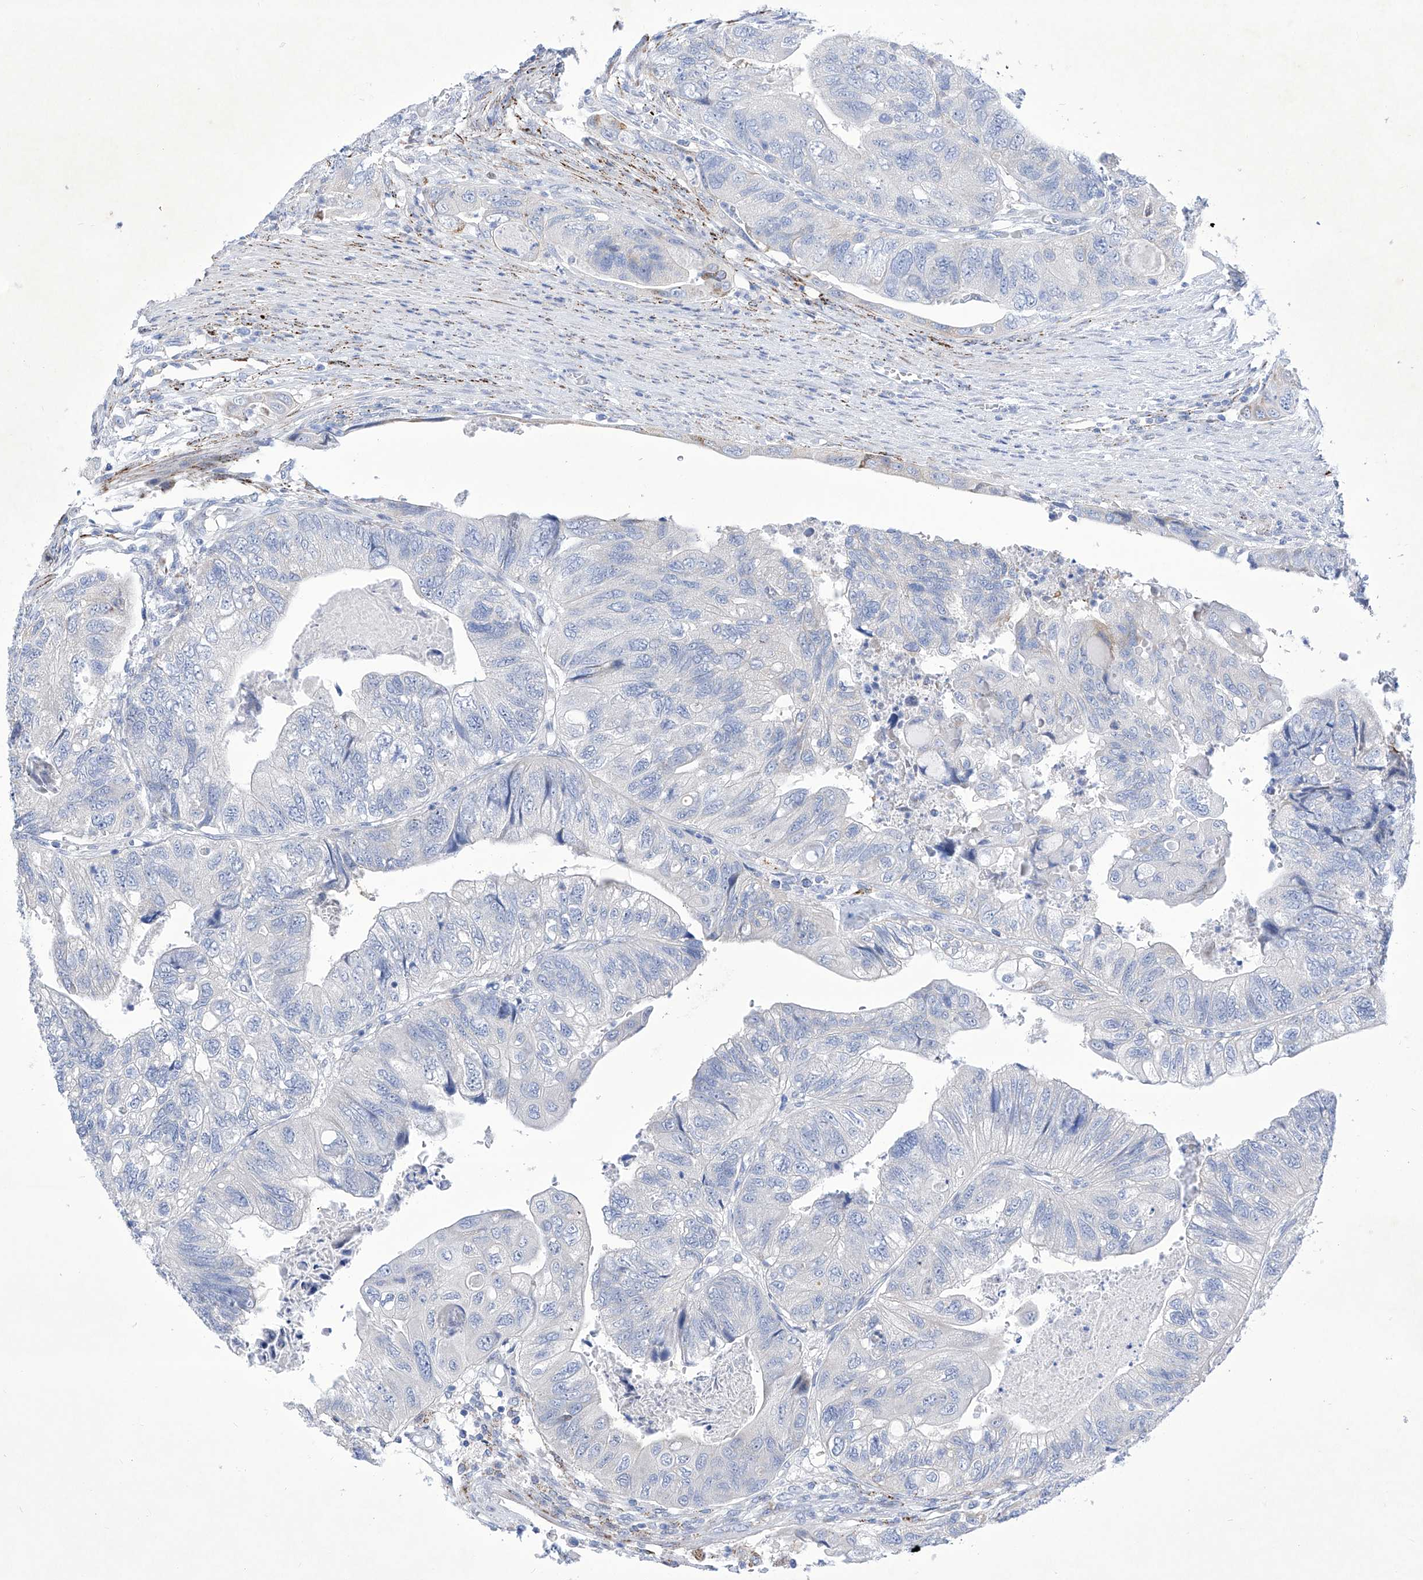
{"staining": {"intensity": "negative", "quantity": "none", "location": "none"}, "tissue": "colorectal cancer", "cell_type": "Tumor cells", "image_type": "cancer", "snomed": [{"axis": "morphology", "description": "Adenocarcinoma, NOS"}, {"axis": "topography", "description": "Rectum"}], "caption": "Immunohistochemistry photomicrograph of neoplastic tissue: colorectal cancer stained with DAB reveals no significant protein expression in tumor cells.", "gene": "C1orf87", "patient": {"sex": "male", "age": 63}}